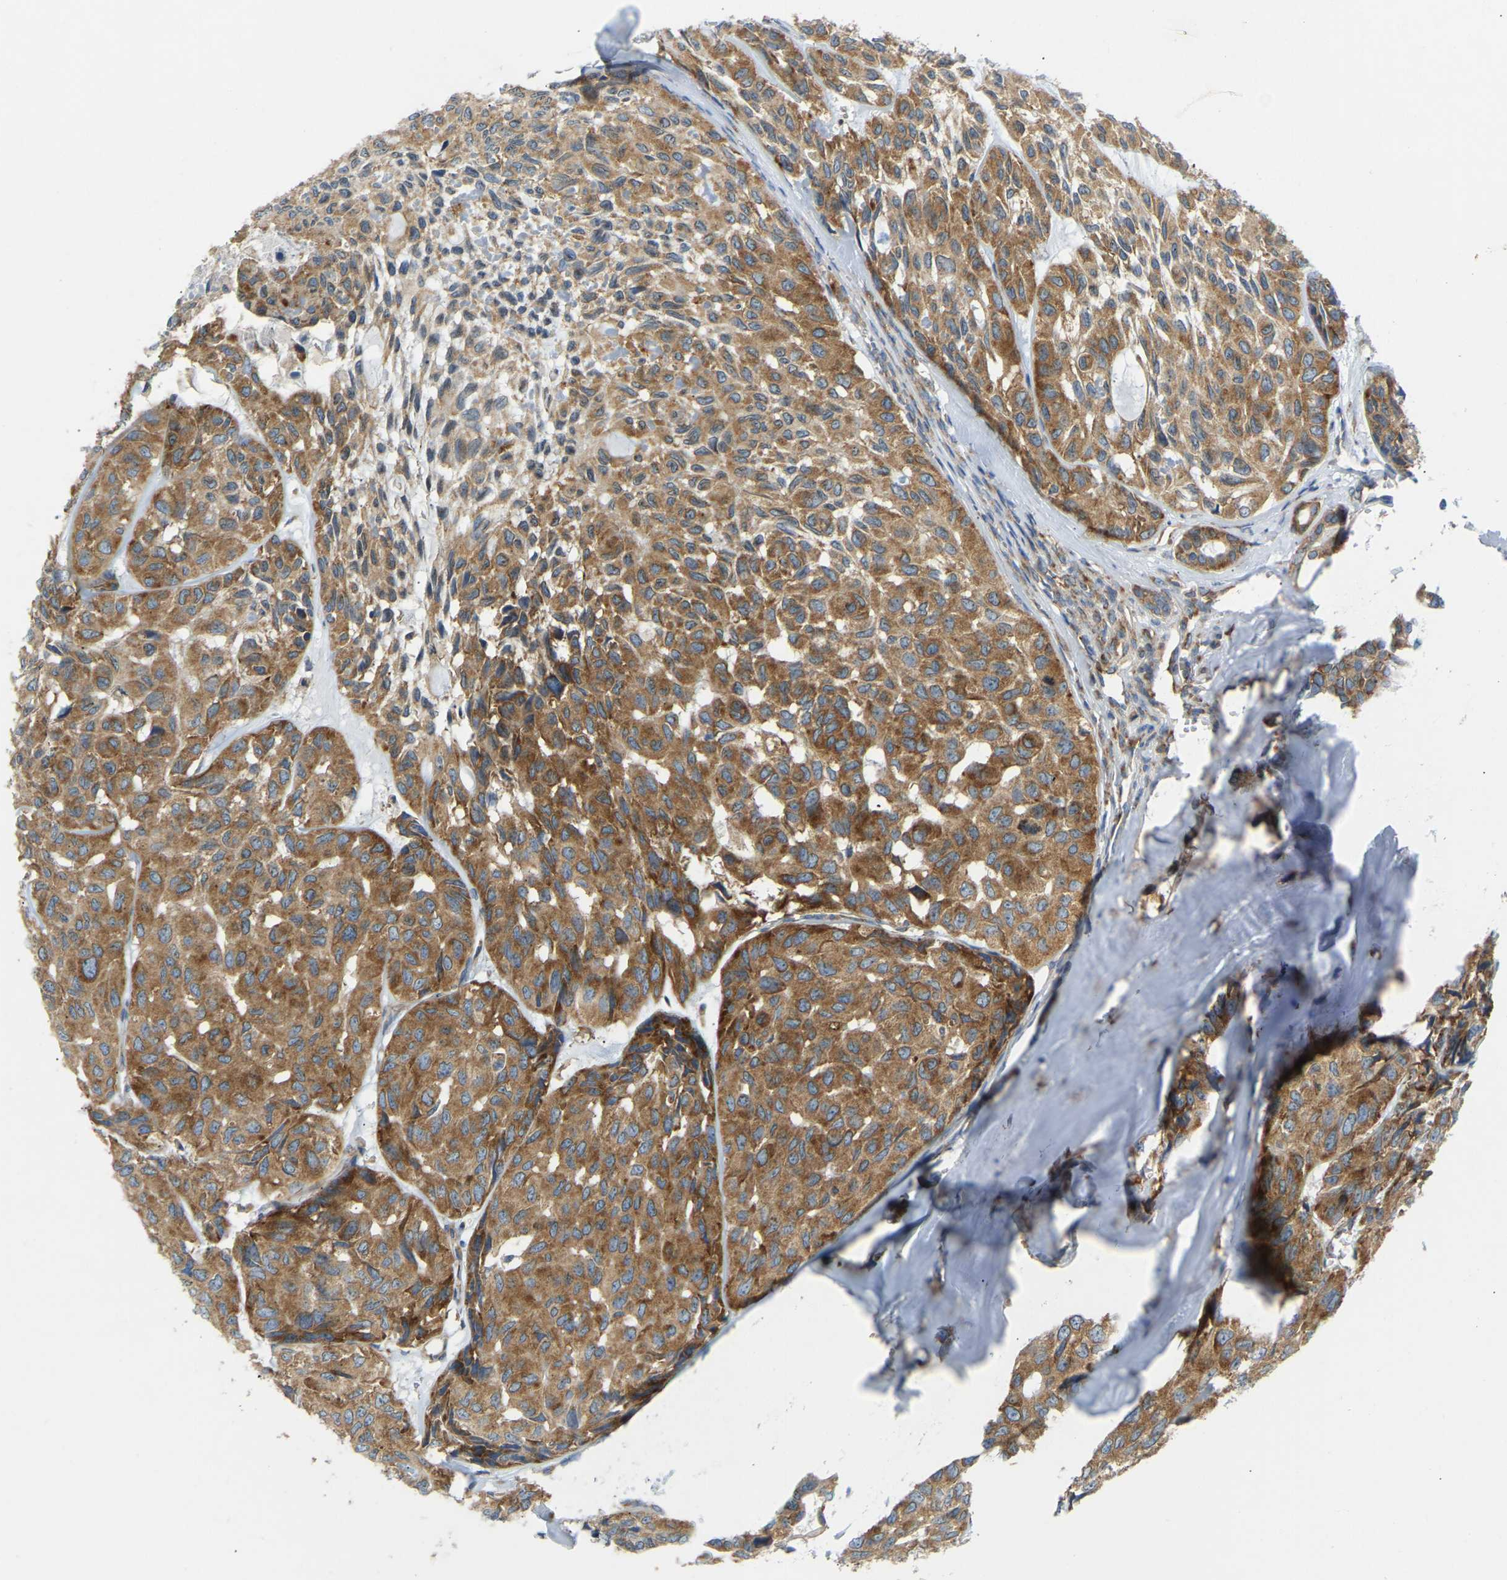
{"staining": {"intensity": "moderate", "quantity": ">75%", "location": "cytoplasmic/membranous"}, "tissue": "head and neck cancer", "cell_type": "Tumor cells", "image_type": "cancer", "snomed": [{"axis": "morphology", "description": "Adenocarcinoma, NOS"}, {"axis": "topography", "description": "Salivary gland, NOS"}, {"axis": "topography", "description": "Head-Neck"}], "caption": "Moderate cytoplasmic/membranous protein positivity is appreciated in approximately >75% of tumor cells in adenocarcinoma (head and neck). The protein of interest is shown in brown color, while the nuclei are stained blue.", "gene": "SND1", "patient": {"sex": "female", "age": 76}}